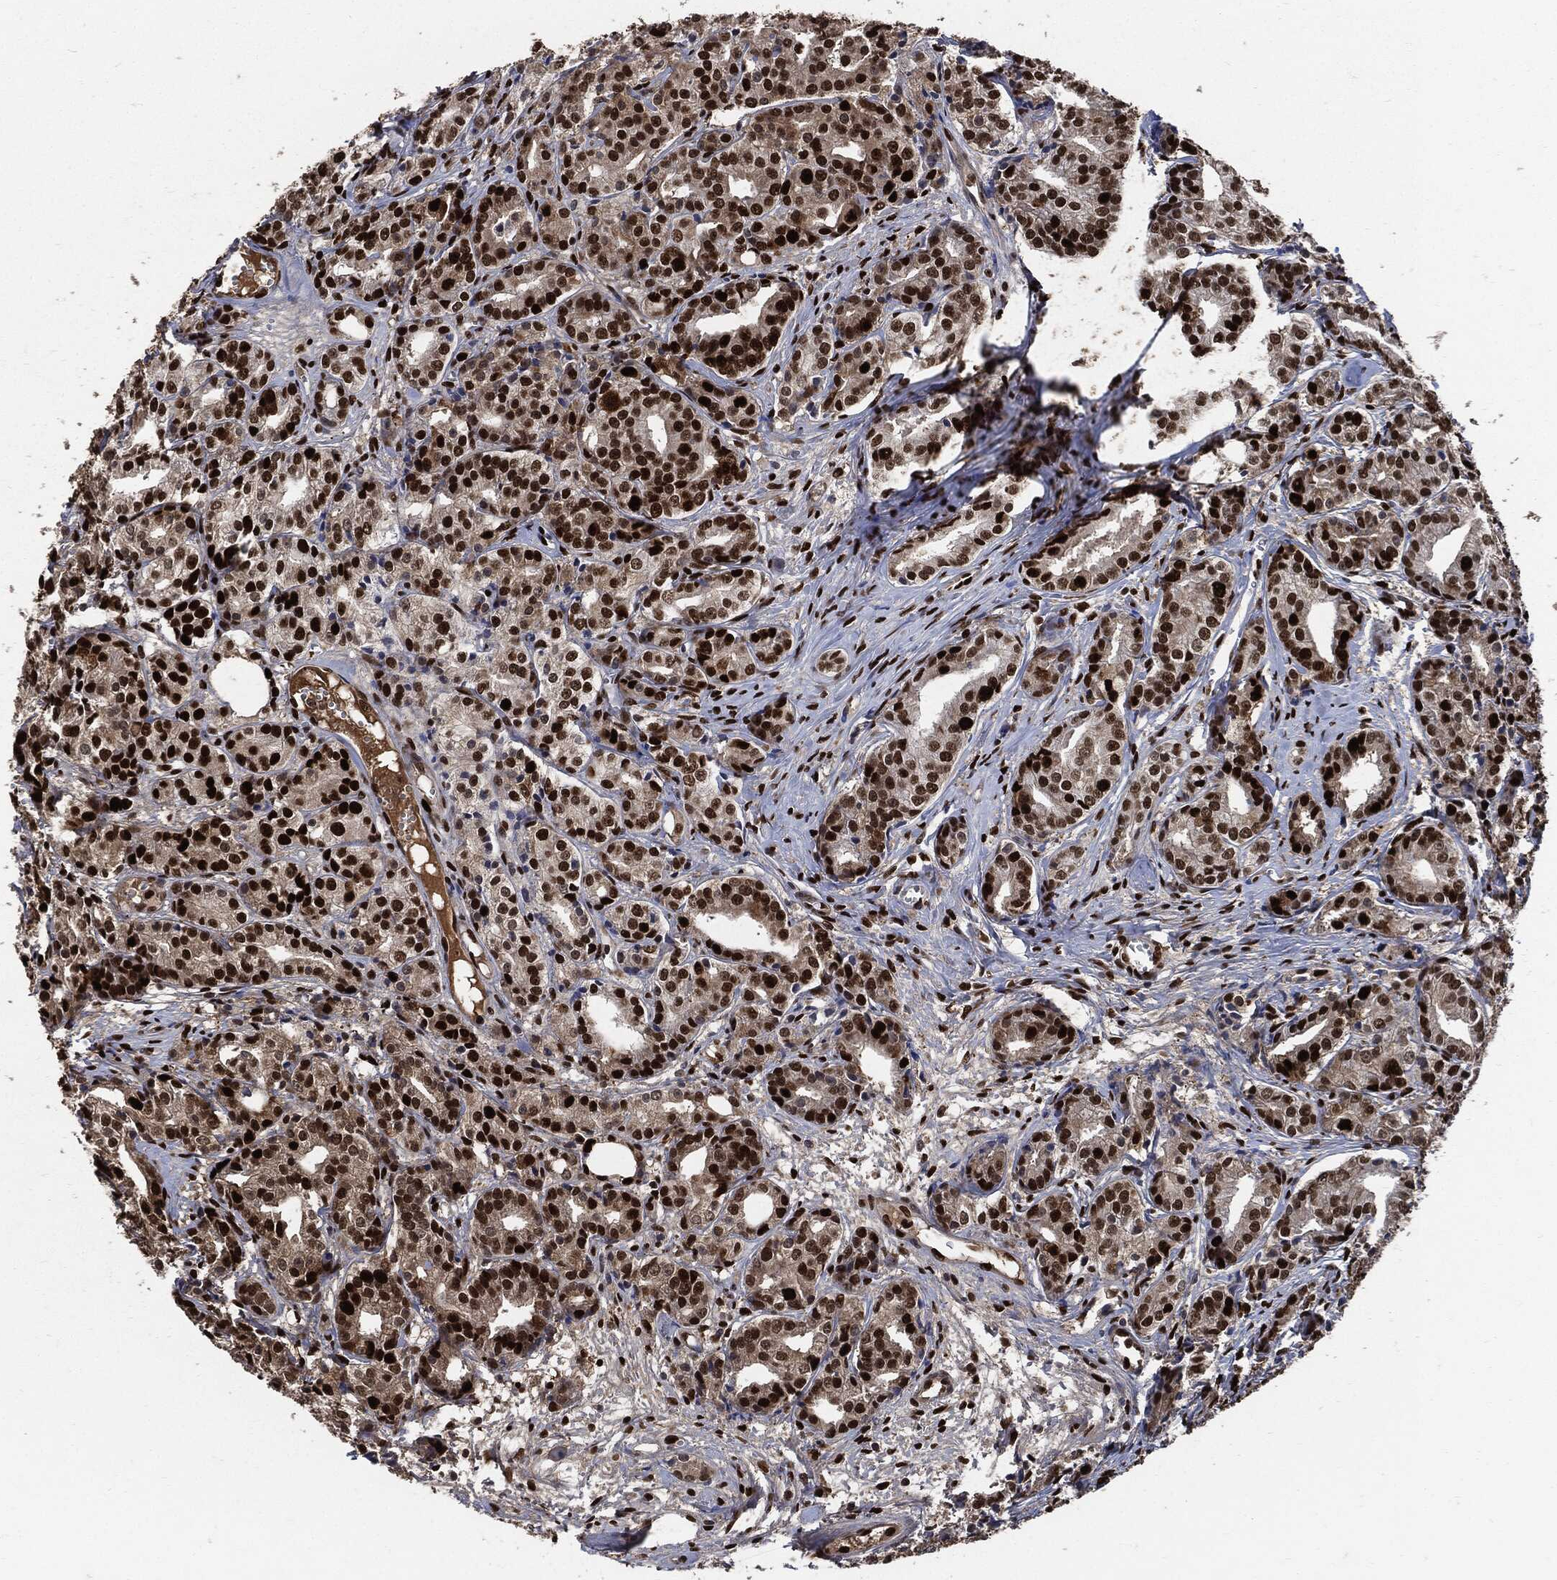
{"staining": {"intensity": "strong", "quantity": ">75%", "location": "nuclear"}, "tissue": "prostate cancer", "cell_type": "Tumor cells", "image_type": "cancer", "snomed": [{"axis": "morphology", "description": "Adenocarcinoma, Medium grade"}, {"axis": "topography", "description": "Prostate"}], "caption": "Adenocarcinoma (medium-grade) (prostate) stained with IHC reveals strong nuclear expression in about >75% of tumor cells.", "gene": "PCNA", "patient": {"sex": "male", "age": 74}}